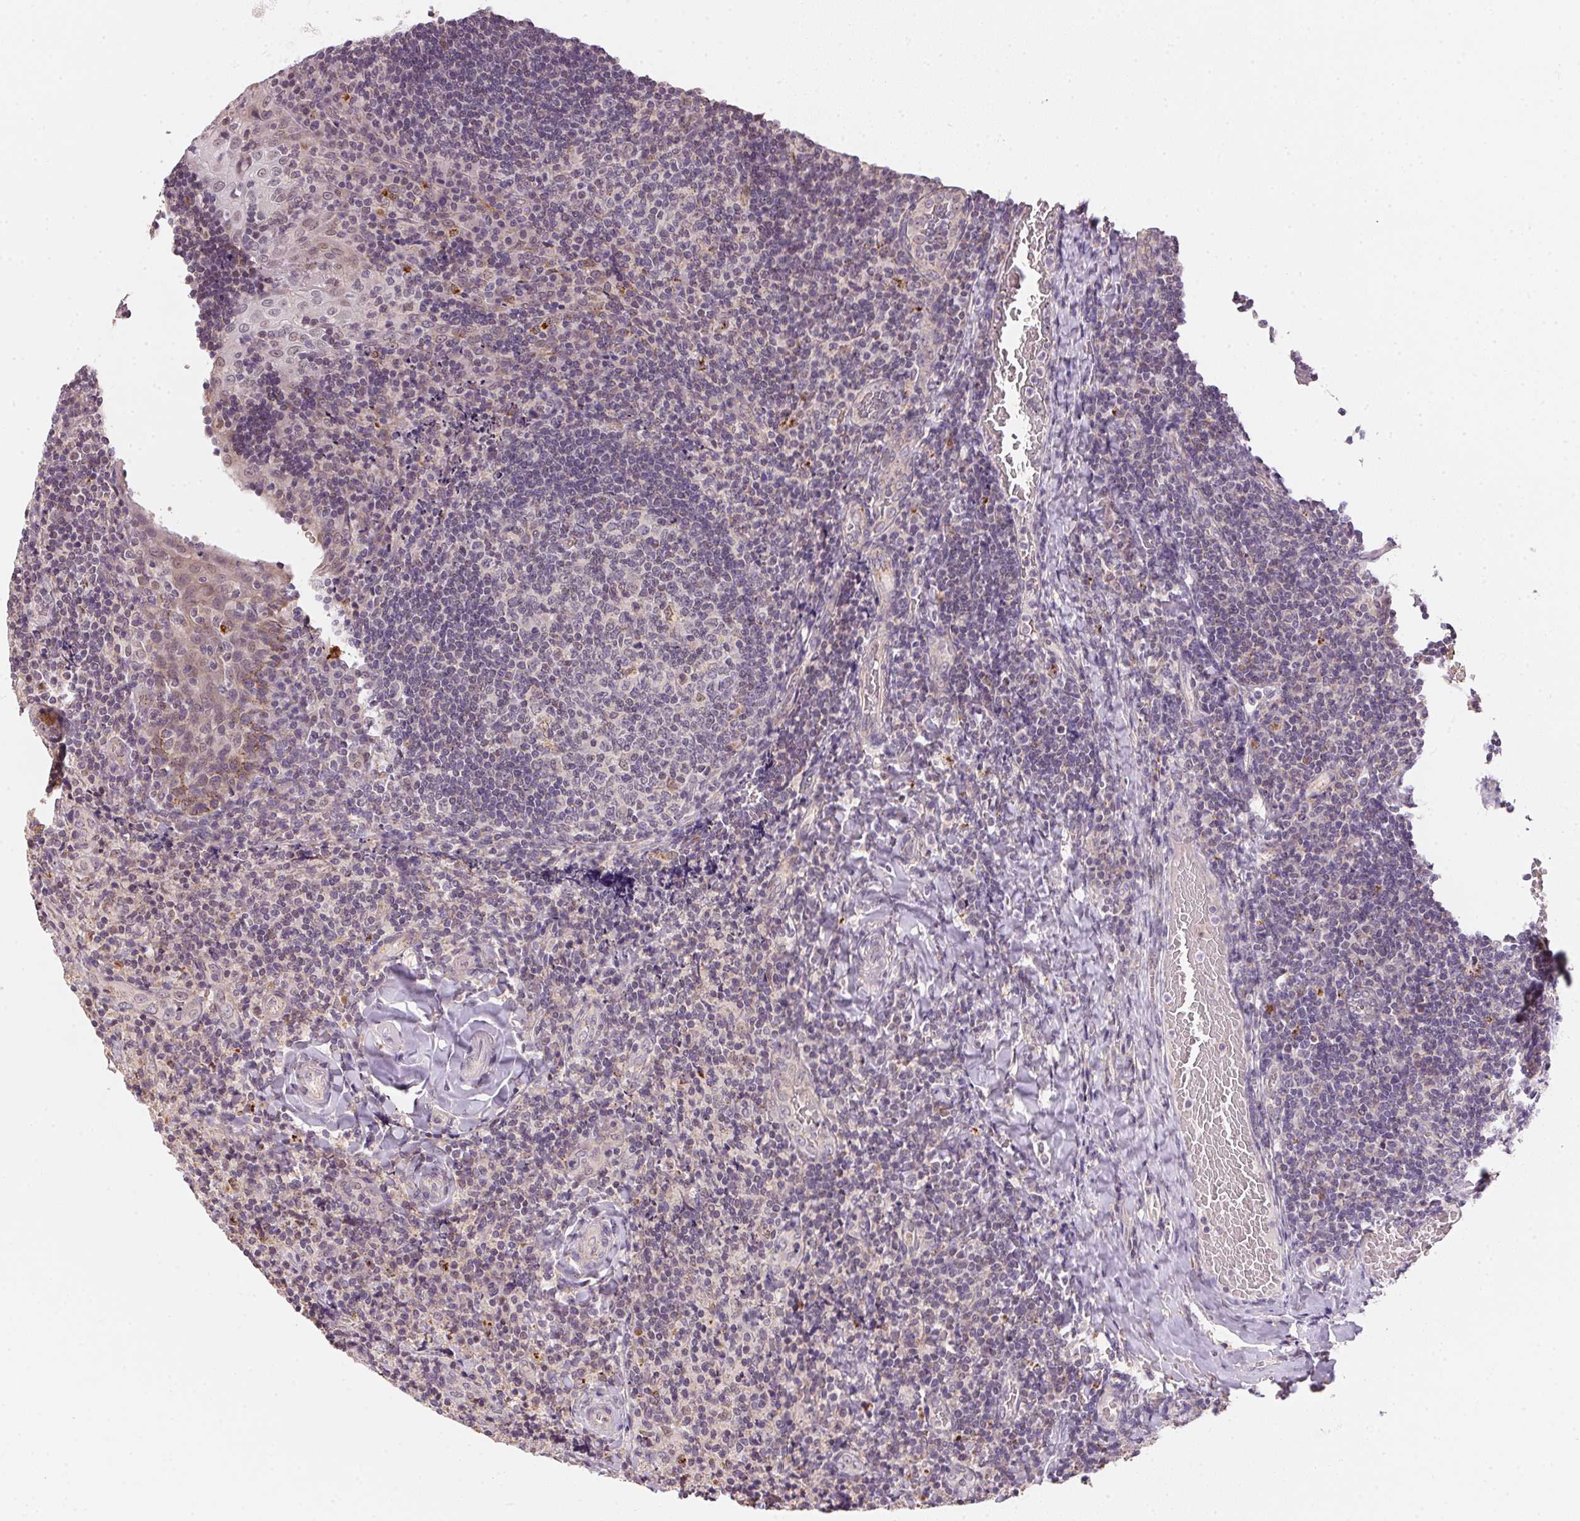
{"staining": {"intensity": "negative", "quantity": "none", "location": "none"}, "tissue": "tonsil", "cell_type": "Germinal center cells", "image_type": "normal", "snomed": [{"axis": "morphology", "description": "Normal tissue, NOS"}, {"axis": "topography", "description": "Tonsil"}], "caption": "High magnification brightfield microscopy of normal tonsil stained with DAB (brown) and counterstained with hematoxylin (blue): germinal center cells show no significant staining. Brightfield microscopy of IHC stained with DAB (3,3'-diaminobenzidine) (brown) and hematoxylin (blue), captured at high magnification.", "gene": "METTL13", "patient": {"sex": "male", "age": 17}}